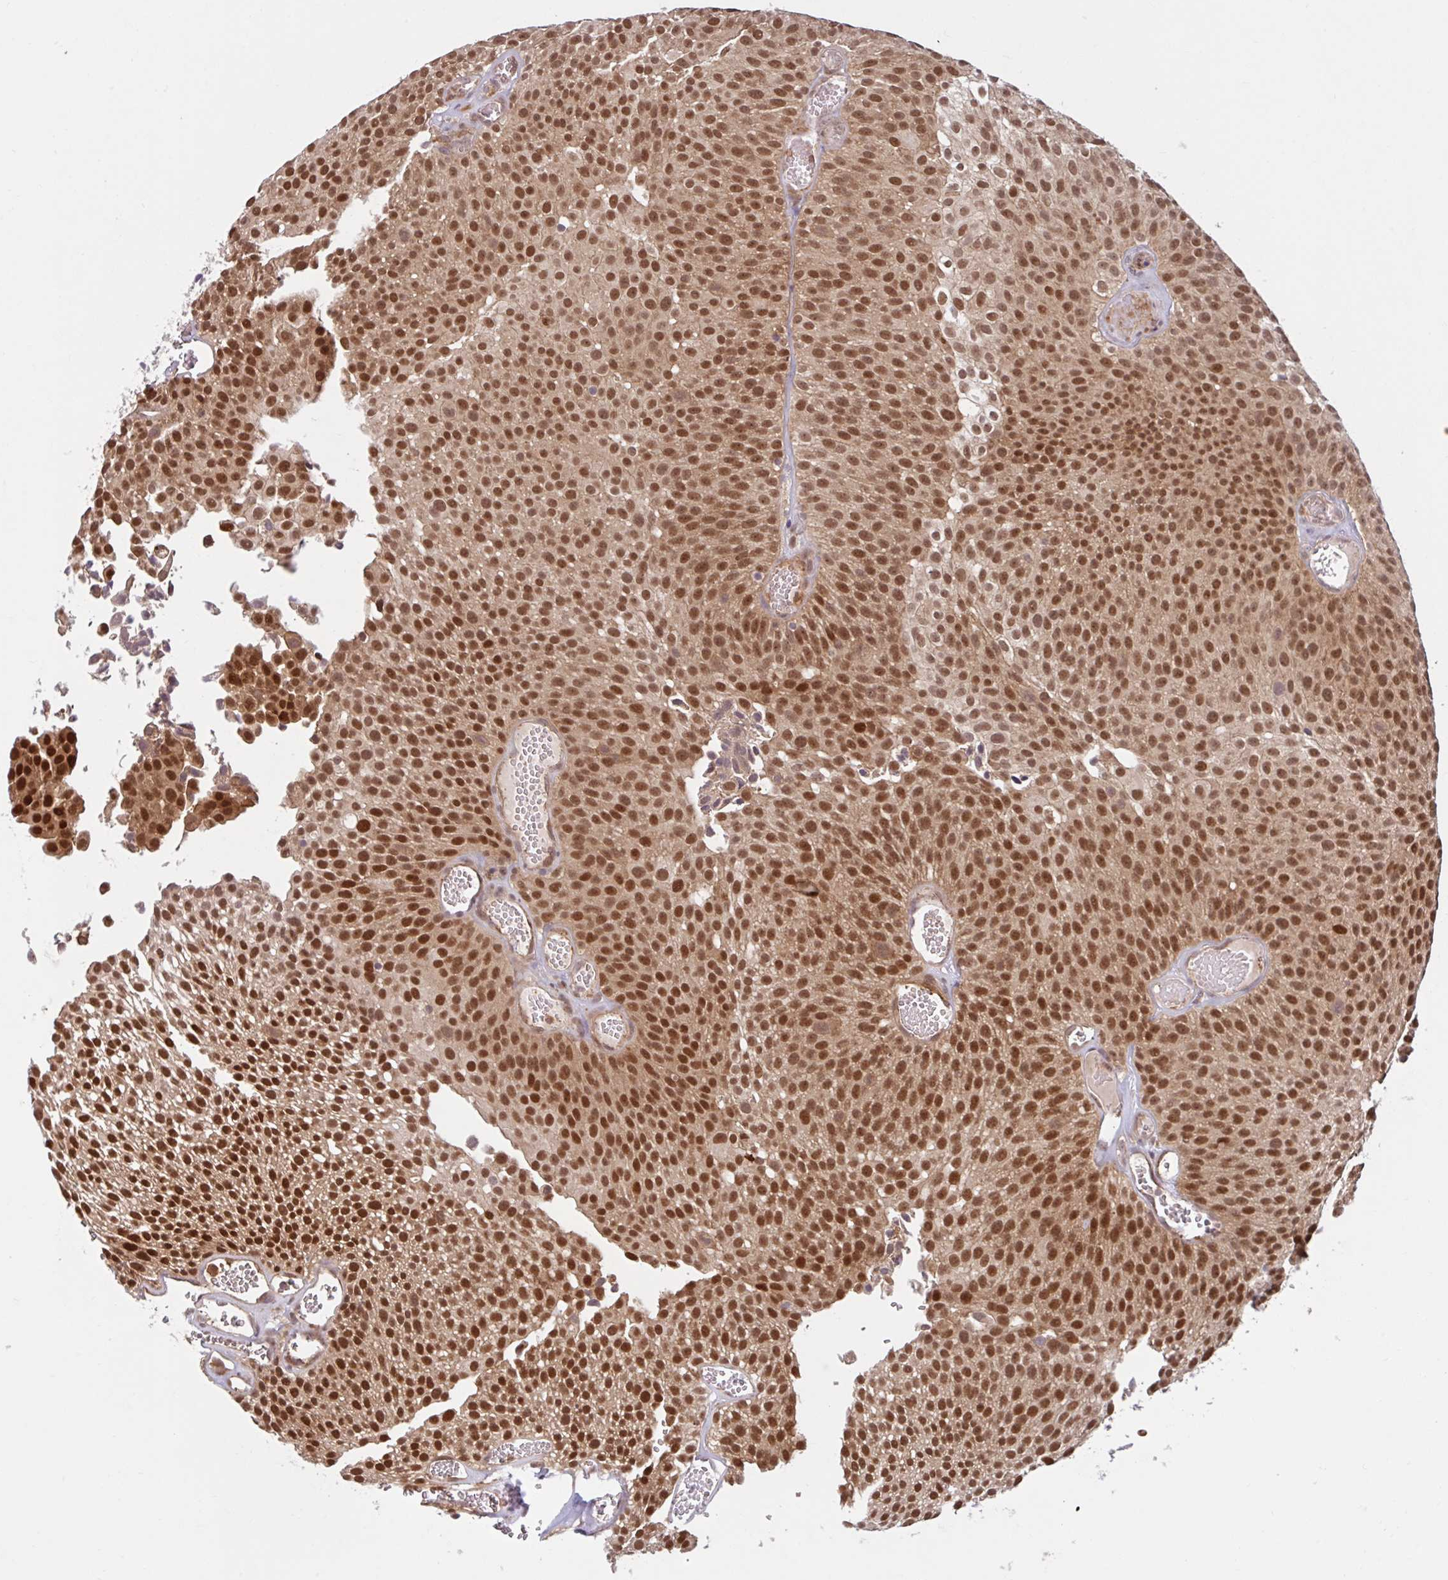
{"staining": {"intensity": "strong", "quantity": ">75%", "location": "nuclear"}, "tissue": "urothelial cancer", "cell_type": "Tumor cells", "image_type": "cancer", "snomed": [{"axis": "morphology", "description": "Urothelial carcinoma, Low grade"}, {"axis": "topography", "description": "Urinary bladder"}], "caption": "High-power microscopy captured an IHC micrograph of urothelial cancer, revealing strong nuclear staining in about >75% of tumor cells.", "gene": "HMBS", "patient": {"sex": "female", "age": 79}}